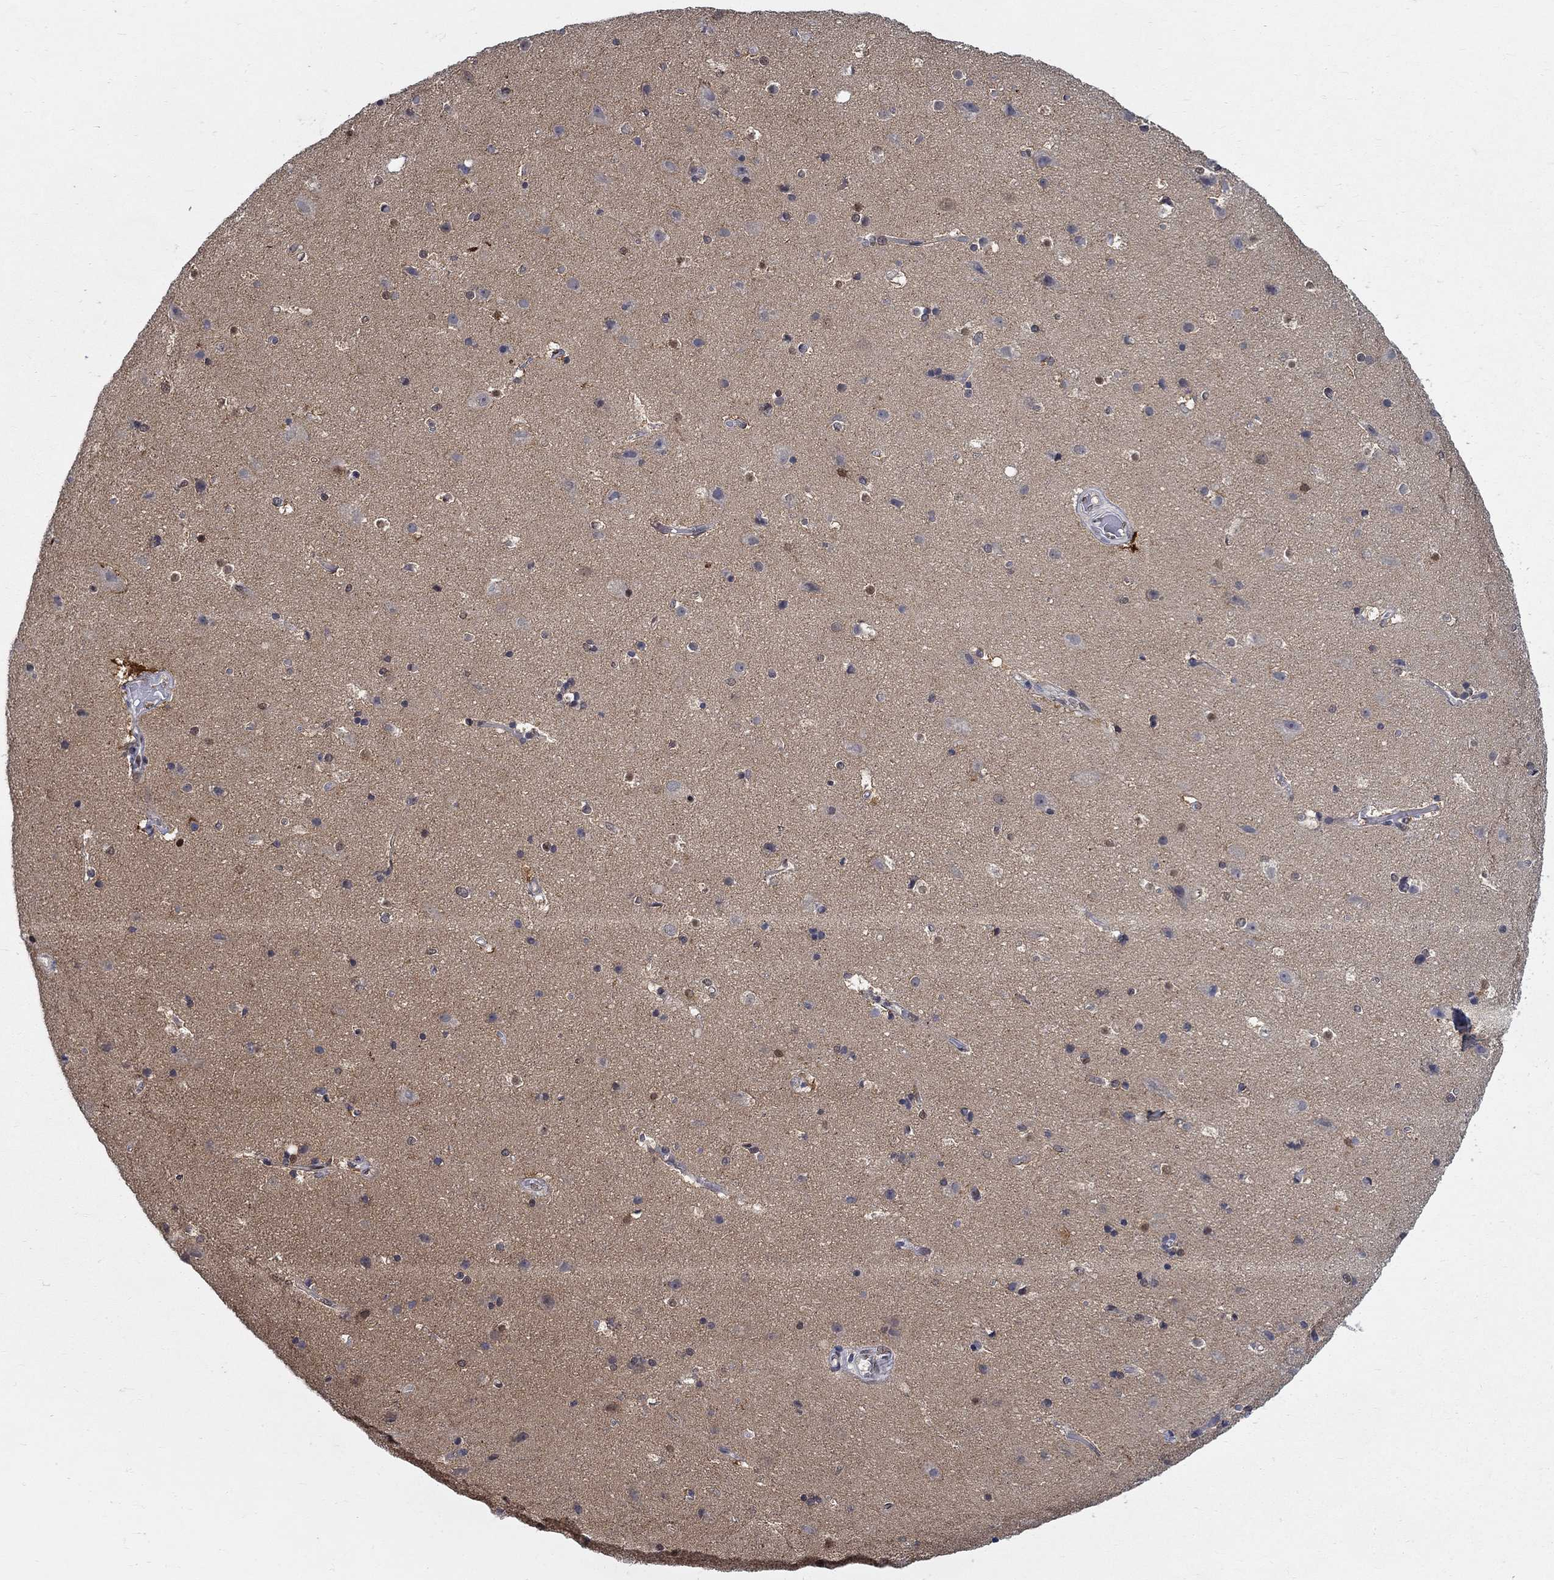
{"staining": {"intensity": "negative", "quantity": "none", "location": "none"}, "tissue": "cerebral cortex", "cell_type": "Endothelial cells", "image_type": "normal", "snomed": [{"axis": "morphology", "description": "Normal tissue, NOS"}, {"axis": "topography", "description": "Cerebral cortex"}], "caption": "This photomicrograph is of unremarkable cerebral cortex stained with immunohistochemistry (IHC) to label a protein in brown with the nuclei are counter-stained blue. There is no positivity in endothelial cells. The staining is performed using DAB brown chromogen with nuclei counter-stained in using hematoxylin.", "gene": "ZNF594", "patient": {"sex": "female", "age": 52}}